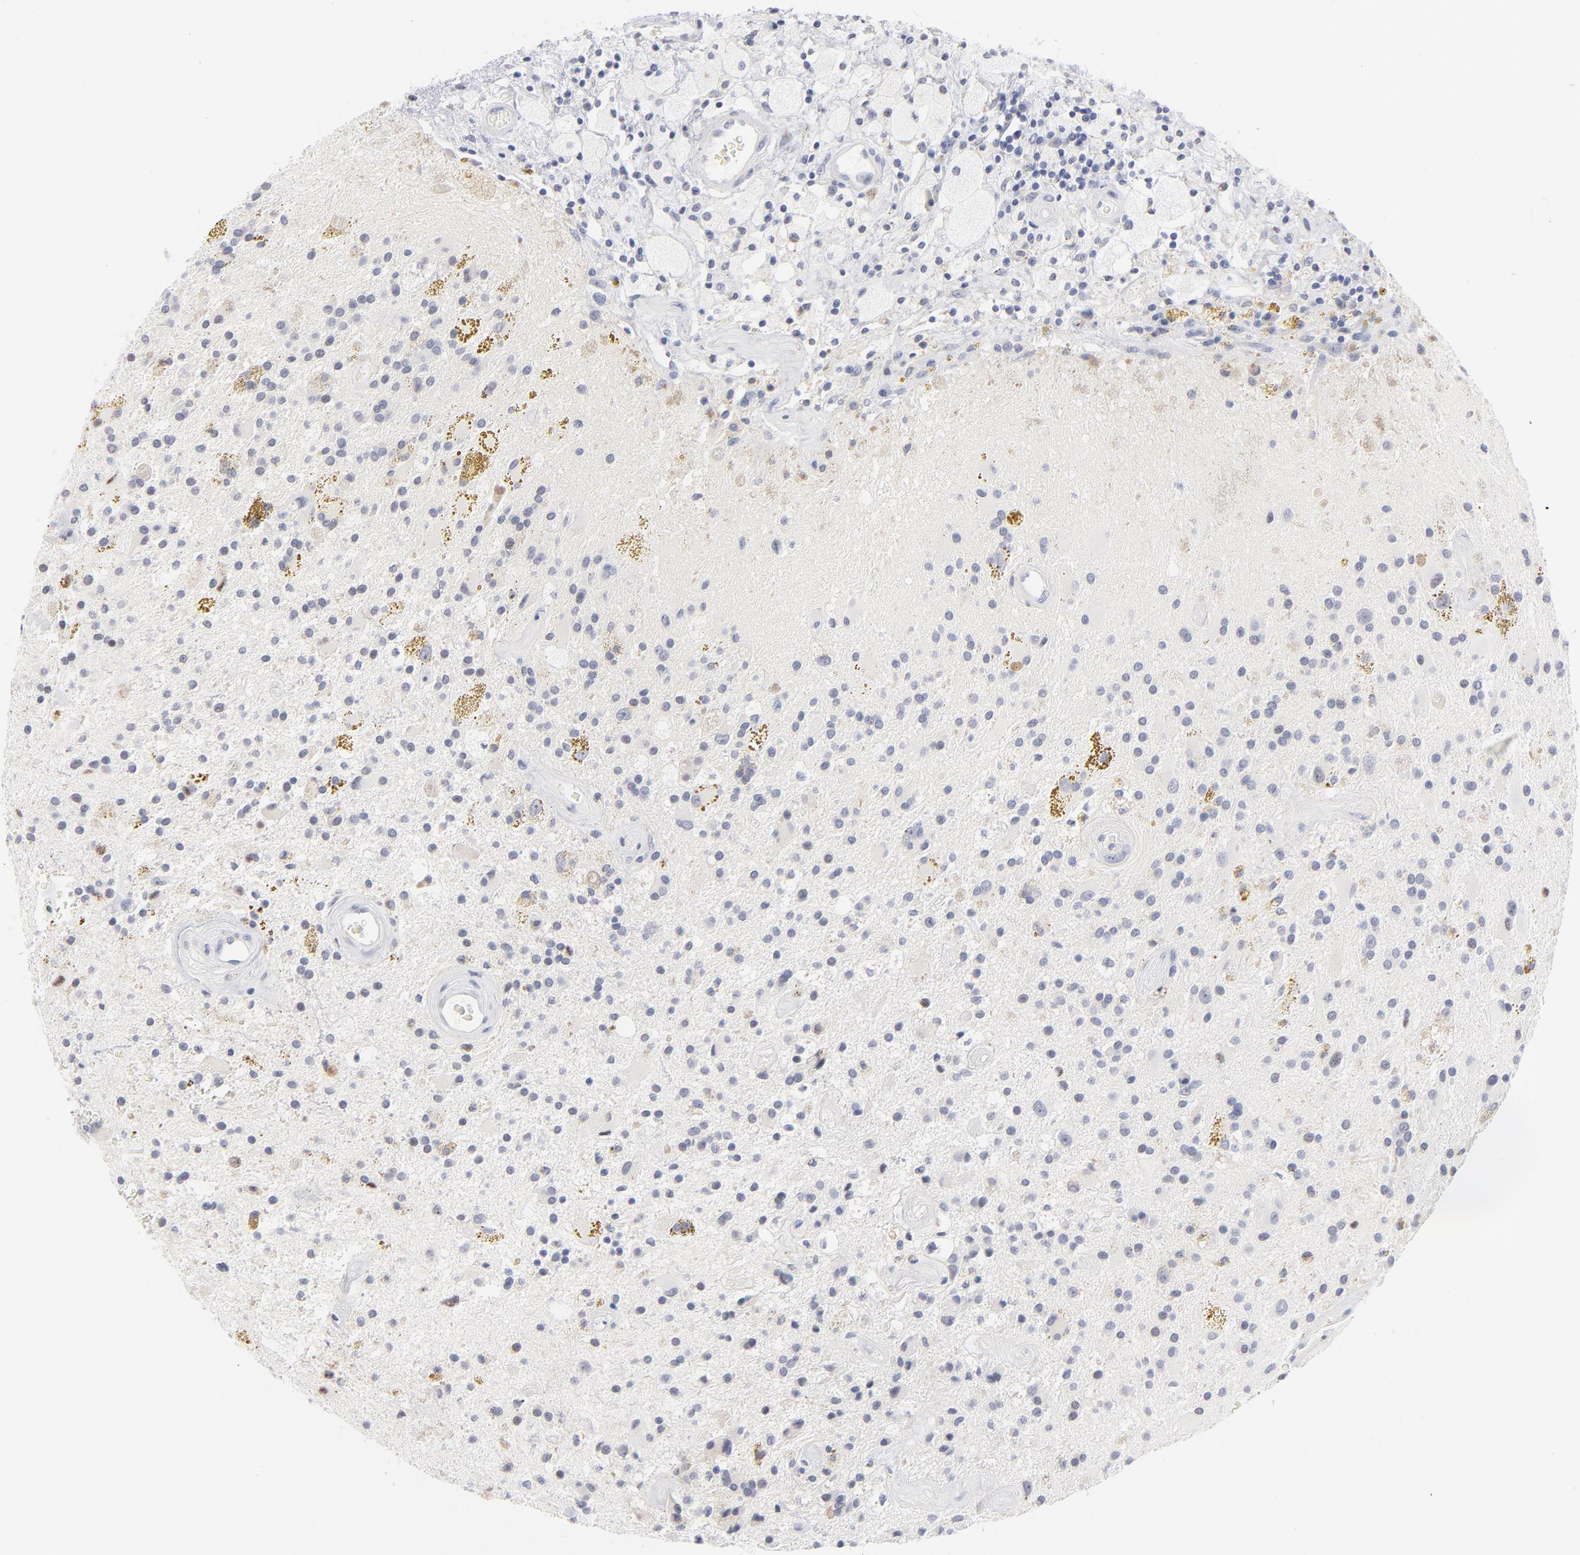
{"staining": {"intensity": "negative", "quantity": "none", "location": "none"}, "tissue": "glioma", "cell_type": "Tumor cells", "image_type": "cancer", "snomed": [{"axis": "morphology", "description": "Glioma, malignant, Low grade"}, {"axis": "topography", "description": "Brain"}], "caption": "A histopathology image of human malignant low-grade glioma is negative for staining in tumor cells.", "gene": "KHNYN", "patient": {"sex": "male", "age": 58}}